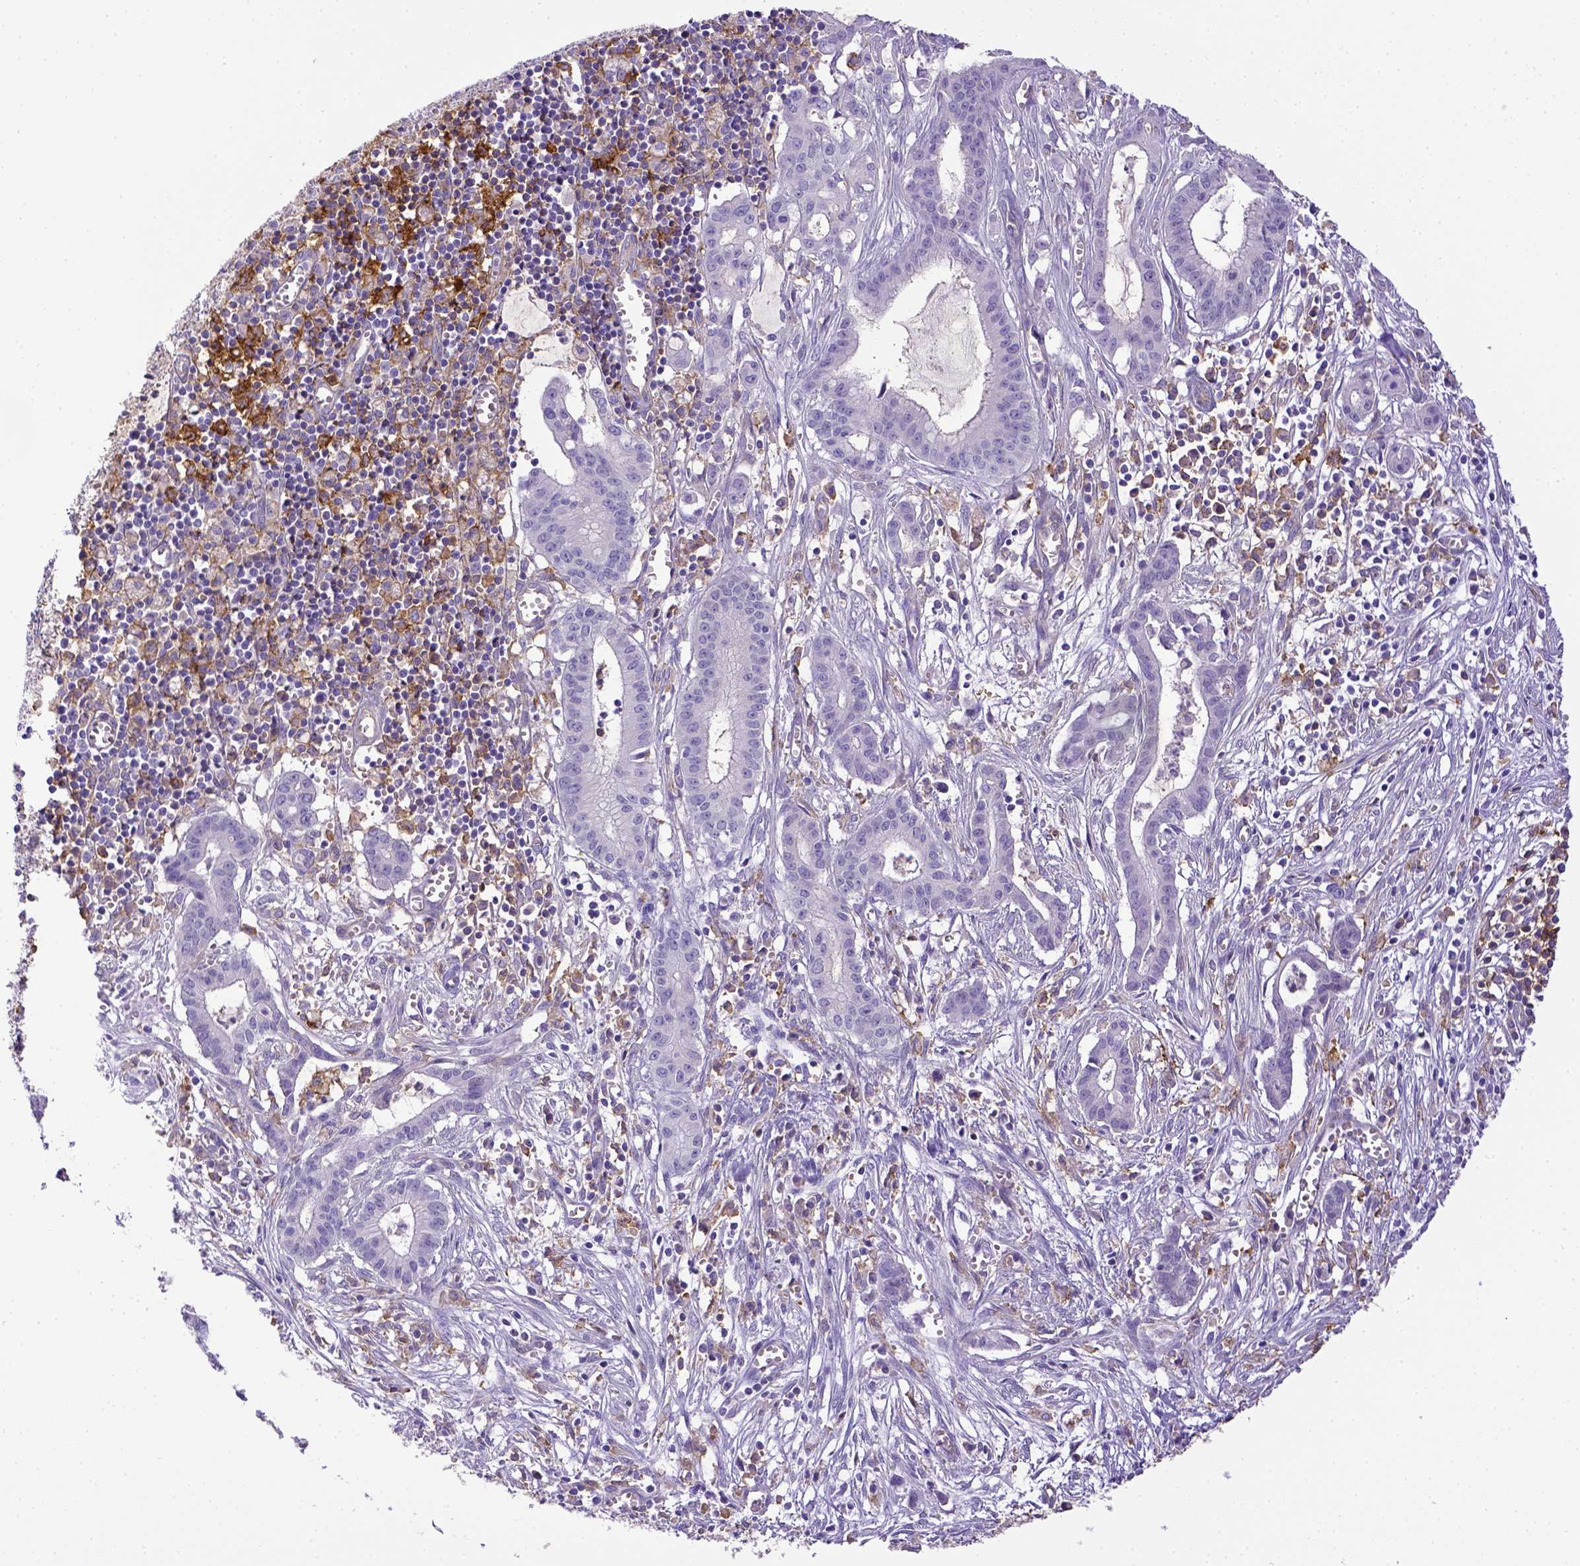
{"staining": {"intensity": "negative", "quantity": "none", "location": "none"}, "tissue": "pancreatic cancer", "cell_type": "Tumor cells", "image_type": "cancer", "snomed": [{"axis": "morphology", "description": "Adenocarcinoma, NOS"}, {"axis": "topography", "description": "Pancreas"}], "caption": "Pancreatic adenocarcinoma stained for a protein using immunohistochemistry (IHC) shows no expression tumor cells.", "gene": "CD40", "patient": {"sex": "male", "age": 48}}